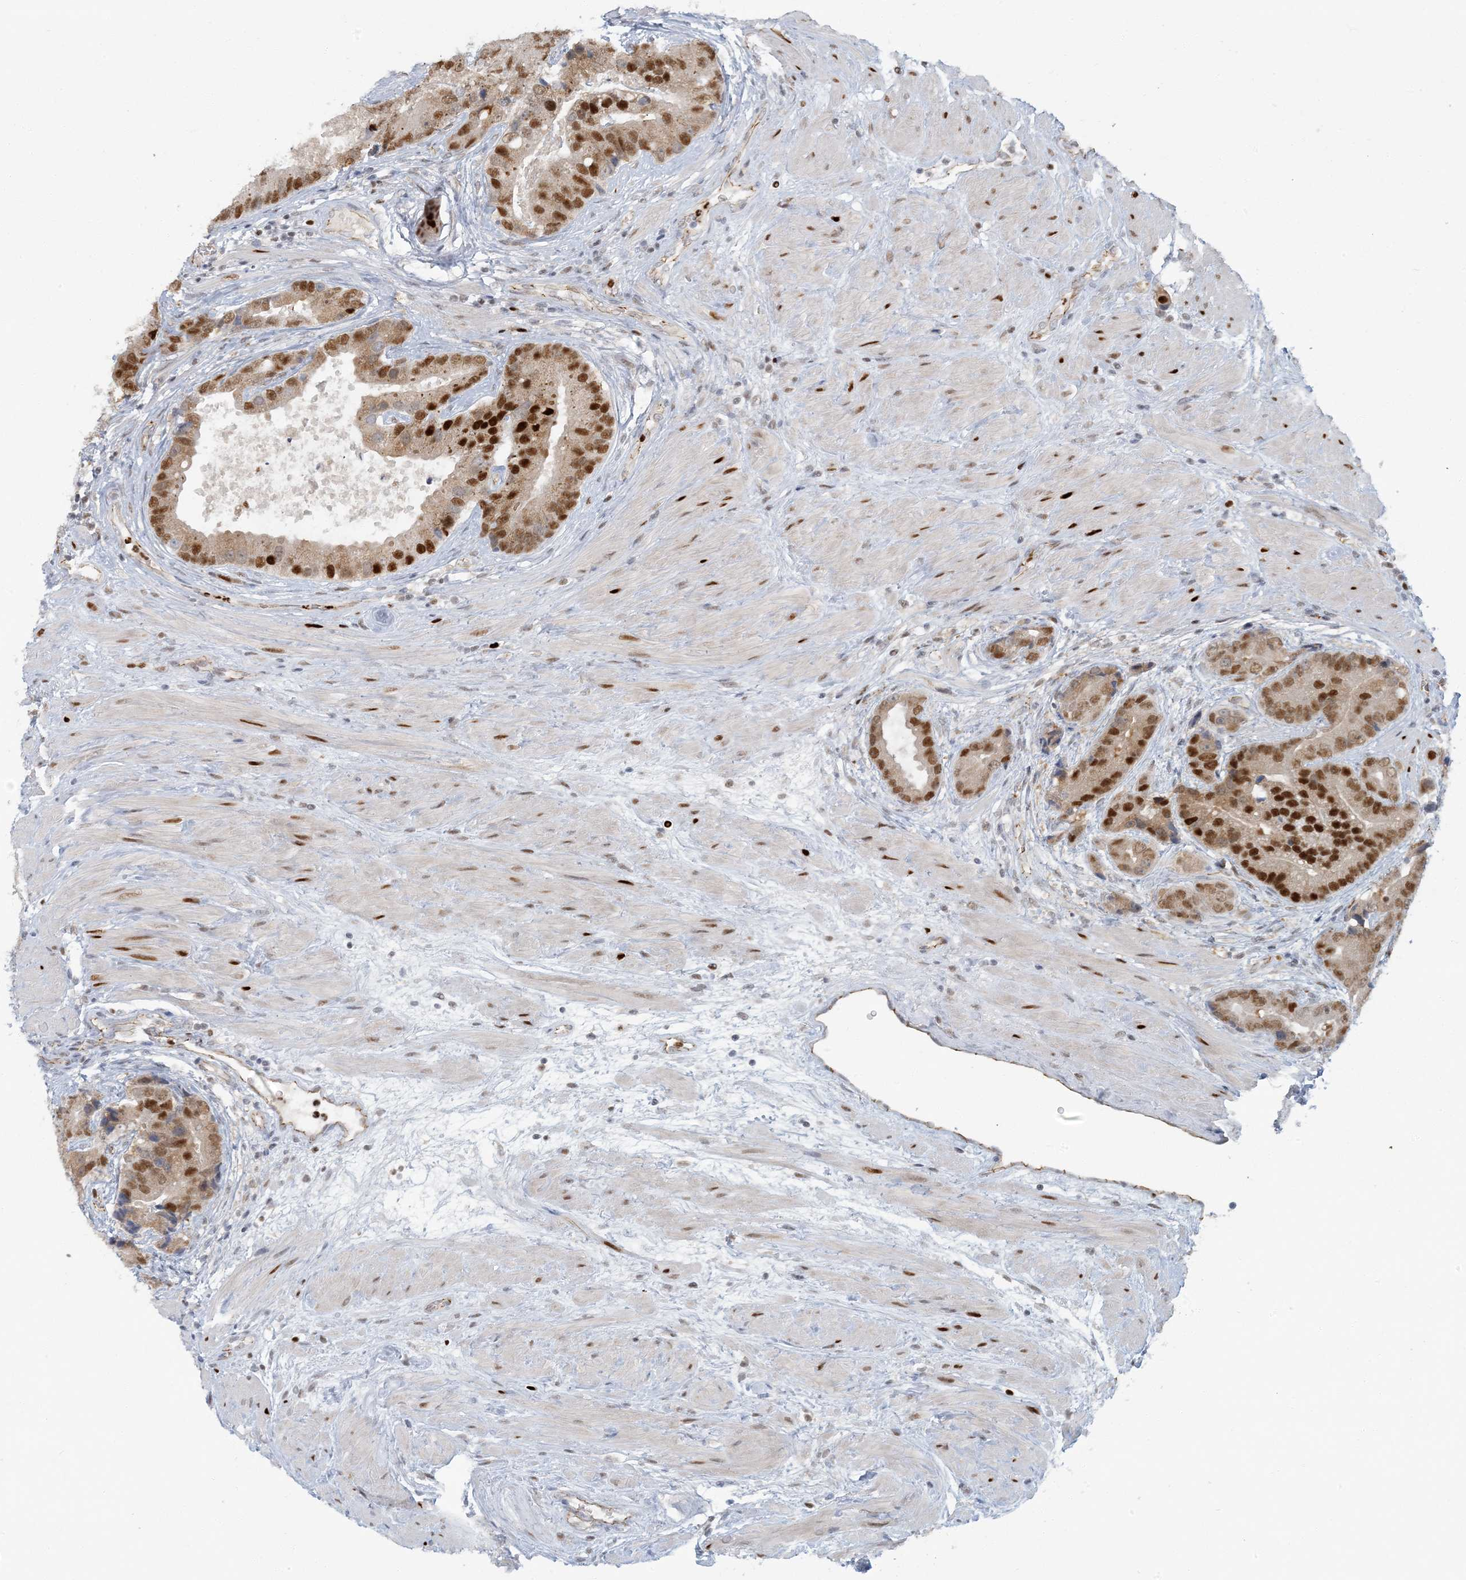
{"staining": {"intensity": "moderate", "quantity": ">75%", "location": "nuclear"}, "tissue": "prostate cancer", "cell_type": "Tumor cells", "image_type": "cancer", "snomed": [{"axis": "morphology", "description": "Adenocarcinoma, High grade"}, {"axis": "topography", "description": "Prostate"}], "caption": "The histopathology image shows staining of prostate cancer, revealing moderate nuclear protein staining (brown color) within tumor cells.", "gene": "AK9", "patient": {"sex": "male", "age": 70}}